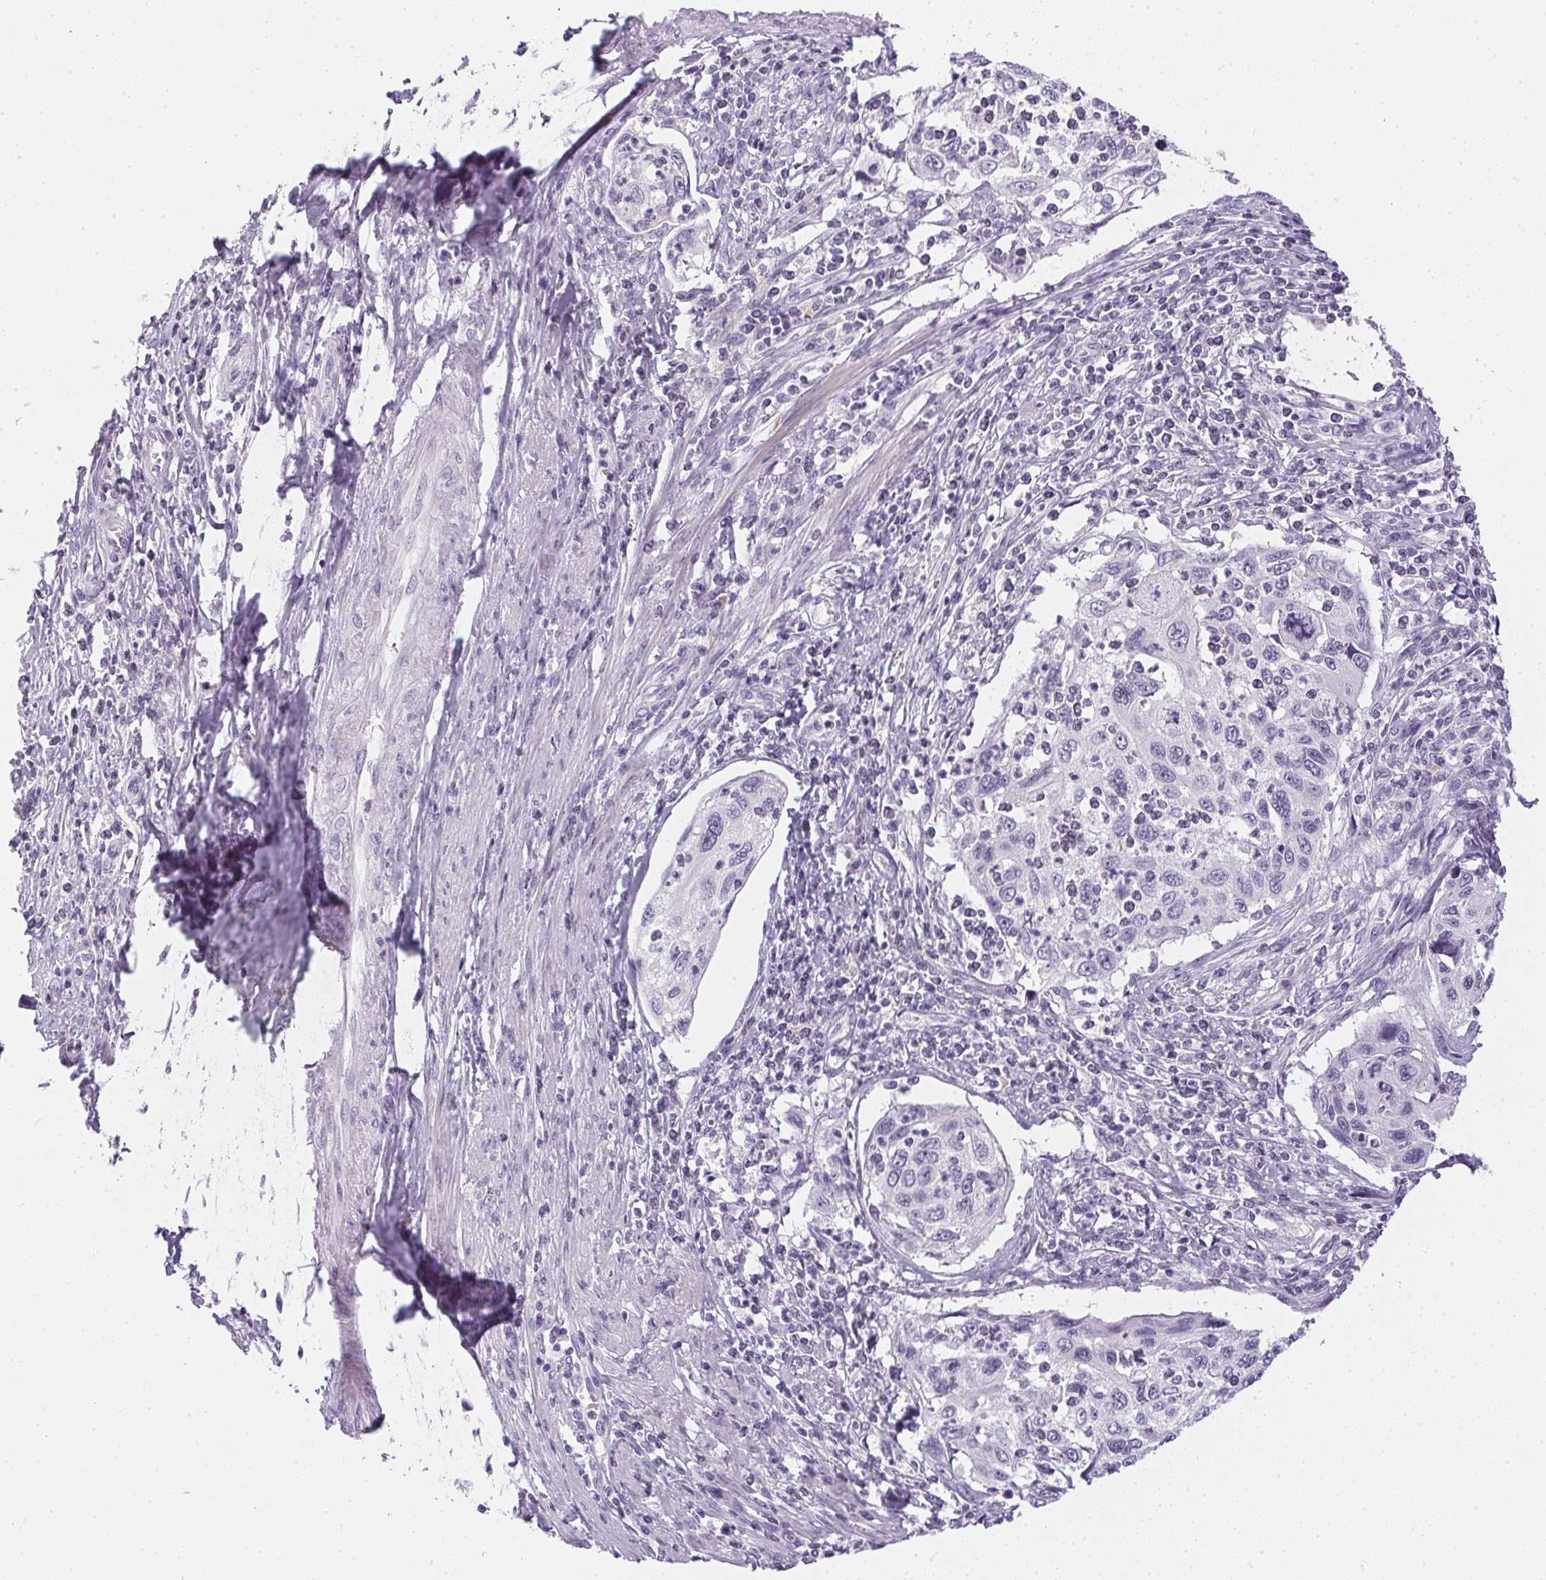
{"staining": {"intensity": "negative", "quantity": "none", "location": "none"}, "tissue": "cervical cancer", "cell_type": "Tumor cells", "image_type": "cancer", "snomed": [{"axis": "morphology", "description": "Squamous cell carcinoma, NOS"}, {"axis": "topography", "description": "Cervix"}], "caption": "Immunohistochemistry (IHC) of squamous cell carcinoma (cervical) reveals no expression in tumor cells.", "gene": "PPY", "patient": {"sex": "female", "age": 70}}